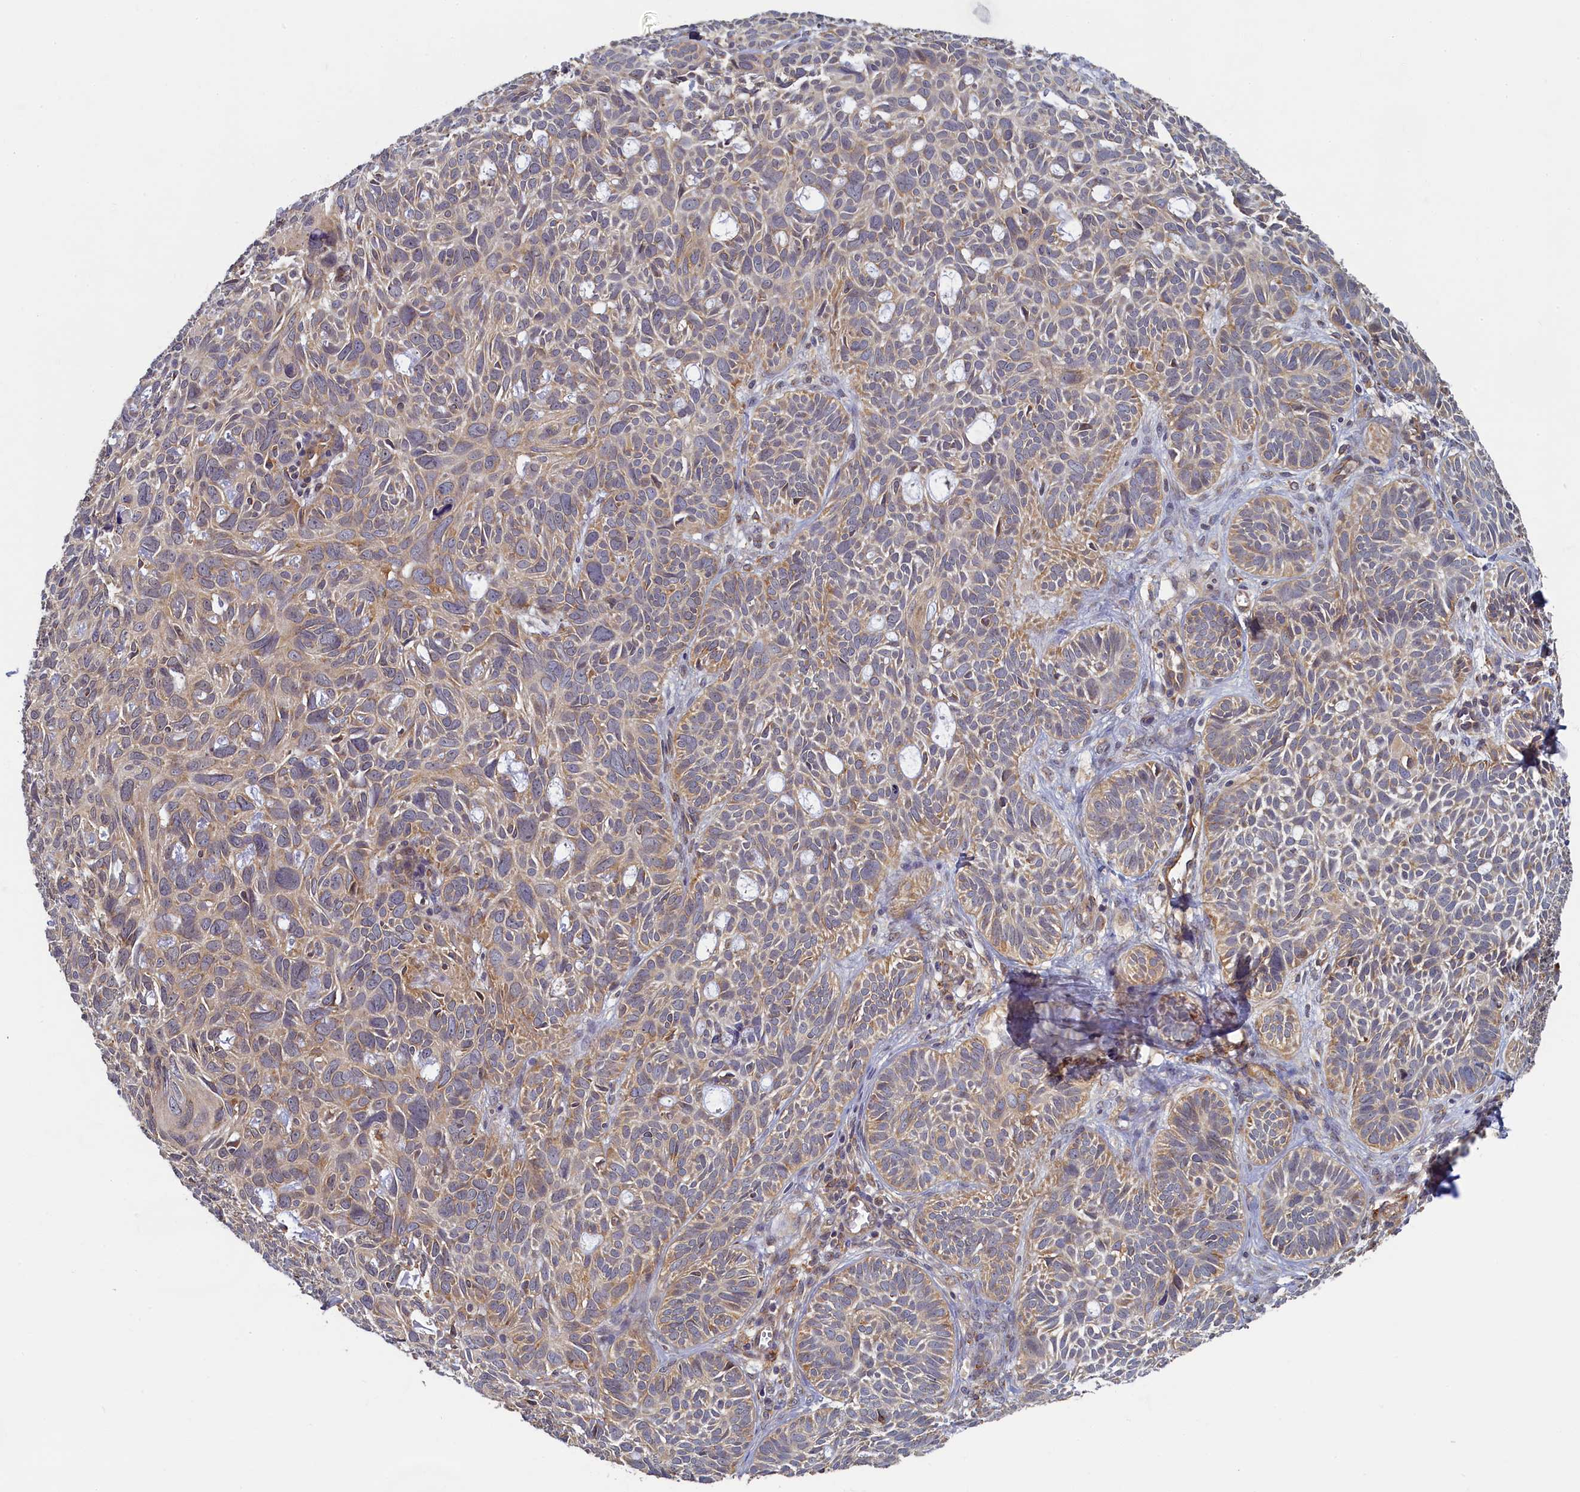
{"staining": {"intensity": "weak", "quantity": "25%-75%", "location": "cytoplasmic/membranous"}, "tissue": "skin cancer", "cell_type": "Tumor cells", "image_type": "cancer", "snomed": [{"axis": "morphology", "description": "Basal cell carcinoma"}, {"axis": "topography", "description": "Skin"}], "caption": "Approximately 25%-75% of tumor cells in human skin cancer (basal cell carcinoma) exhibit weak cytoplasmic/membranous protein positivity as visualized by brown immunohistochemical staining.", "gene": "STX12", "patient": {"sex": "male", "age": 69}}